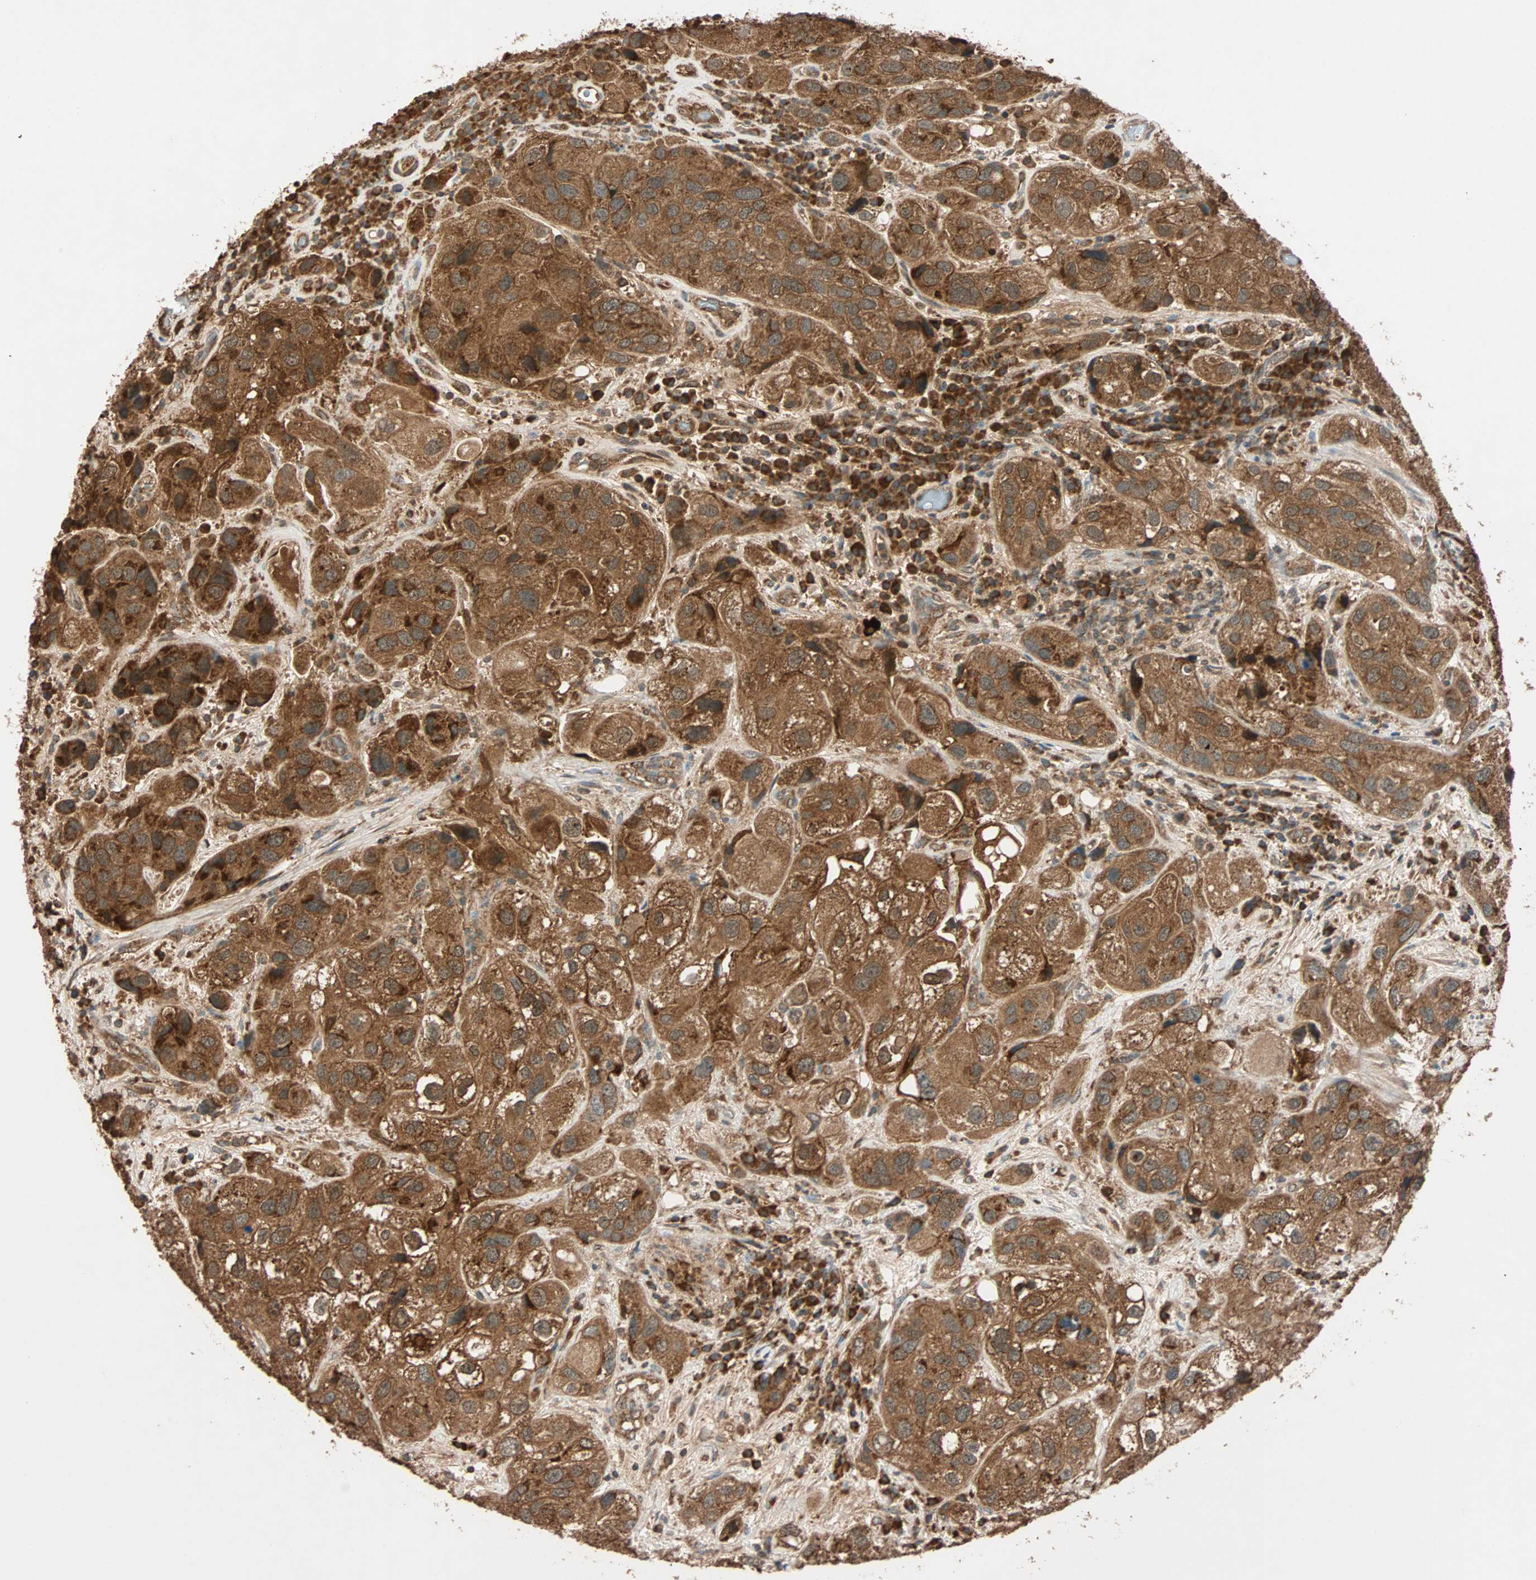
{"staining": {"intensity": "strong", "quantity": ">75%", "location": "cytoplasmic/membranous"}, "tissue": "urothelial cancer", "cell_type": "Tumor cells", "image_type": "cancer", "snomed": [{"axis": "morphology", "description": "Urothelial carcinoma, High grade"}, {"axis": "topography", "description": "Urinary bladder"}], "caption": "Strong cytoplasmic/membranous expression for a protein is identified in approximately >75% of tumor cells of urothelial cancer using immunohistochemistry (IHC).", "gene": "MAPK1", "patient": {"sex": "female", "age": 64}}